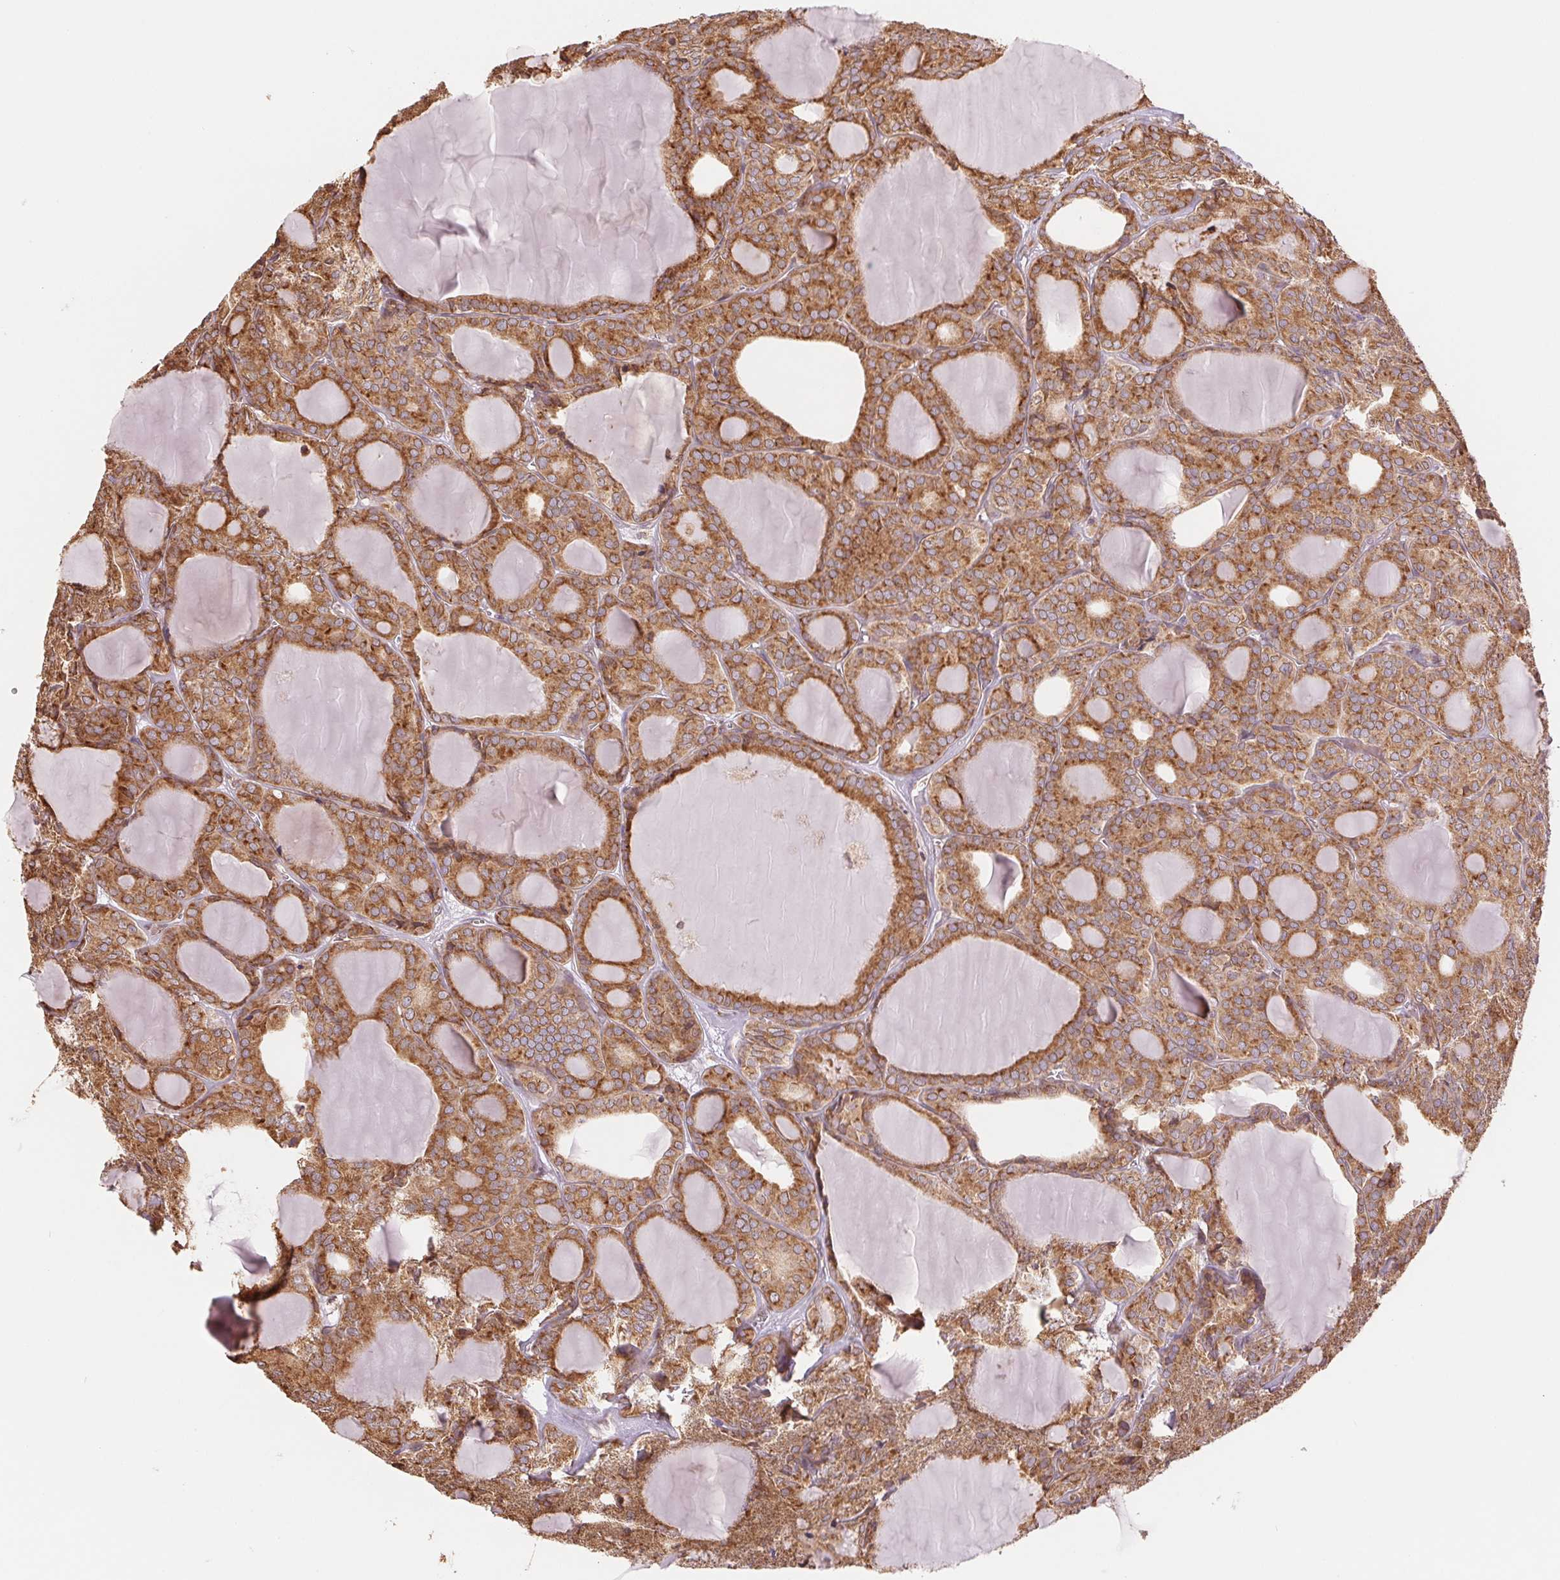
{"staining": {"intensity": "moderate", "quantity": ">75%", "location": "cytoplasmic/membranous"}, "tissue": "thyroid cancer", "cell_type": "Tumor cells", "image_type": "cancer", "snomed": [{"axis": "morphology", "description": "Follicular adenoma carcinoma, NOS"}, {"axis": "topography", "description": "Thyroid gland"}], "caption": "Immunohistochemistry micrograph of thyroid cancer stained for a protein (brown), which reveals medium levels of moderate cytoplasmic/membranous staining in about >75% of tumor cells.", "gene": "RPN1", "patient": {"sex": "male", "age": 74}}